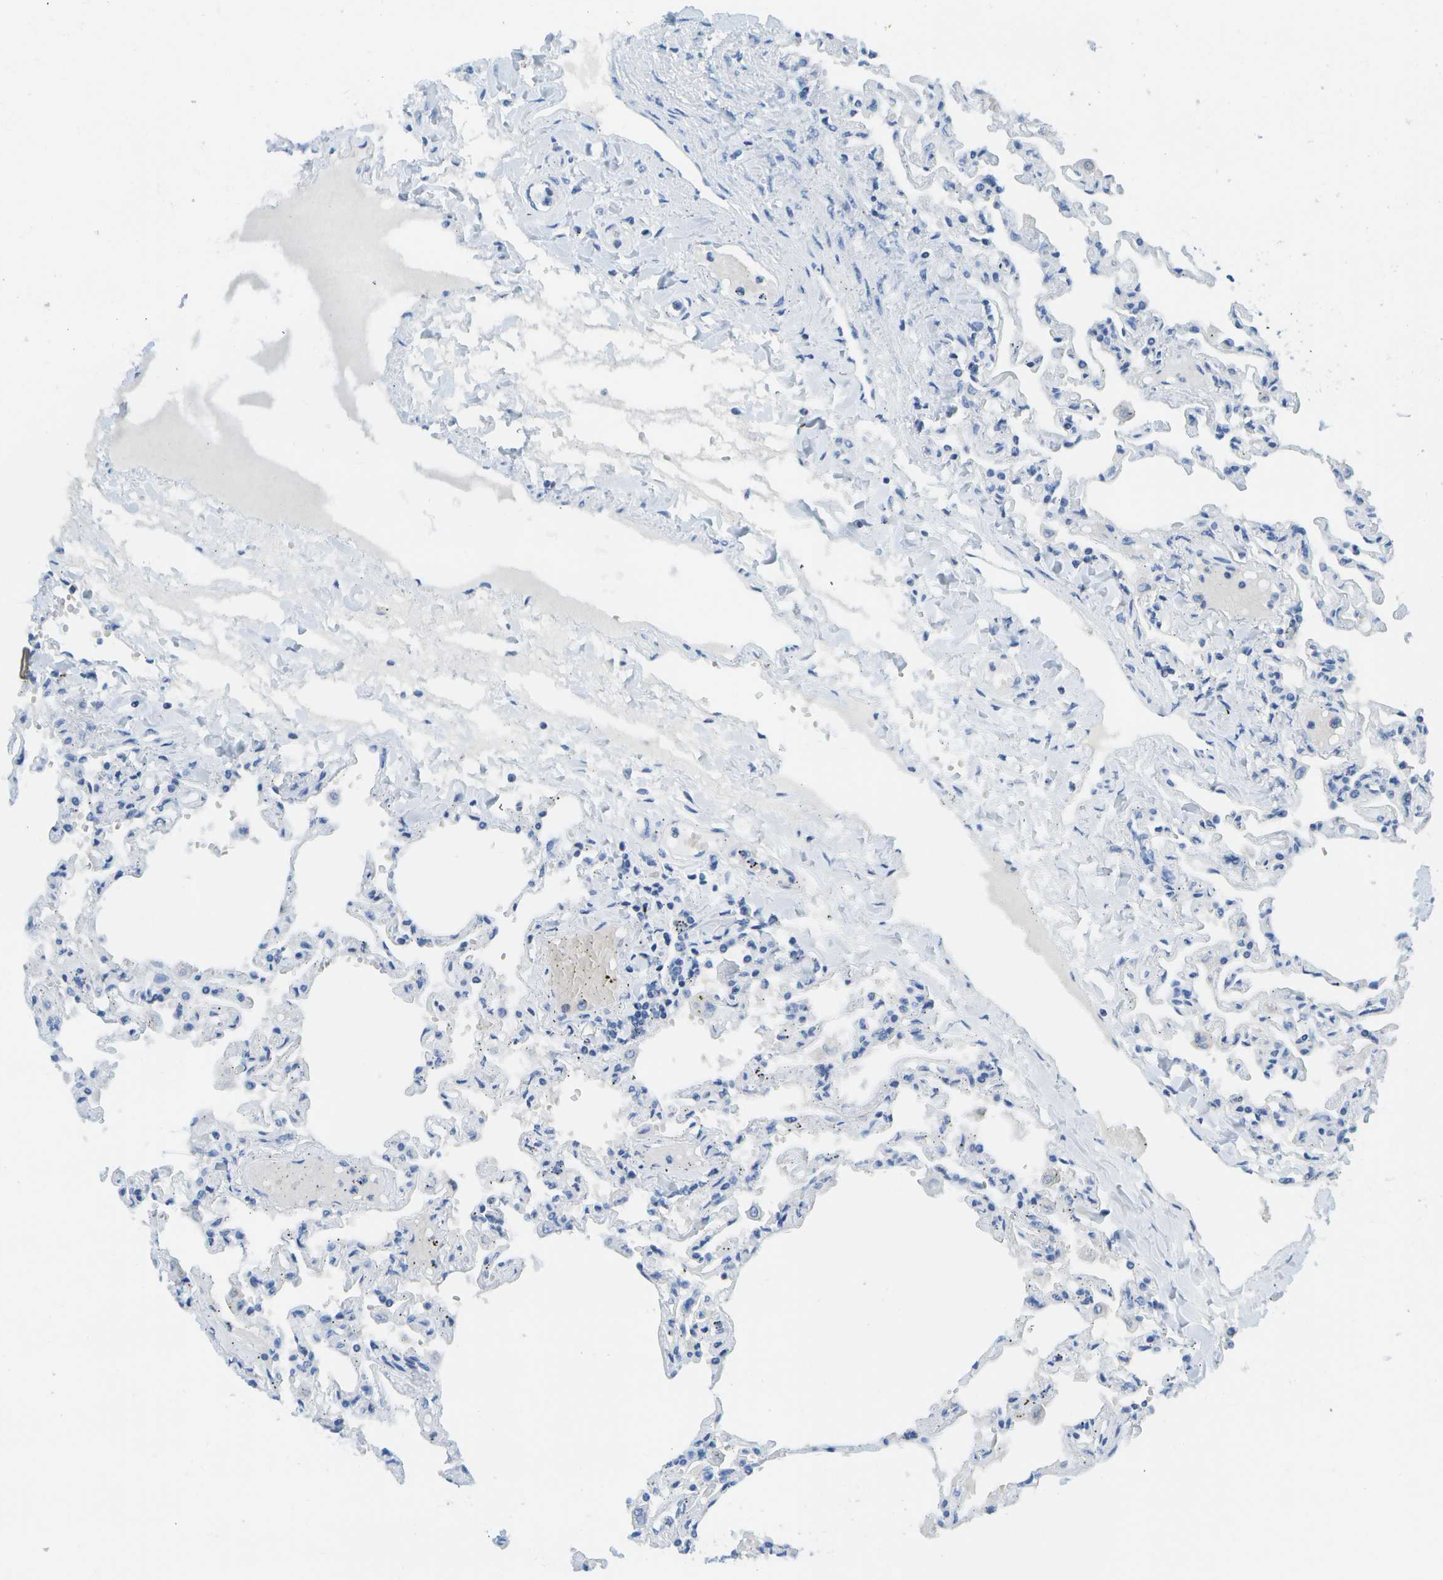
{"staining": {"intensity": "negative", "quantity": "none", "location": "none"}, "tissue": "lung", "cell_type": "Alveolar cells", "image_type": "normal", "snomed": [{"axis": "morphology", "description": "Normal tissue, NOS"}, {"axis": "topography", "description": "Lung"}], "caption": "Immunohistochemistry (IHC) micrograph of normal human lung stained for a protein (brown), which displays no positivity in alveolar cells. (Immunohistochemistry (IHC), brightfield microscopy, high magnification).", "gene": "MS4A1", "patient": {"sex": "male", "age": 21}}